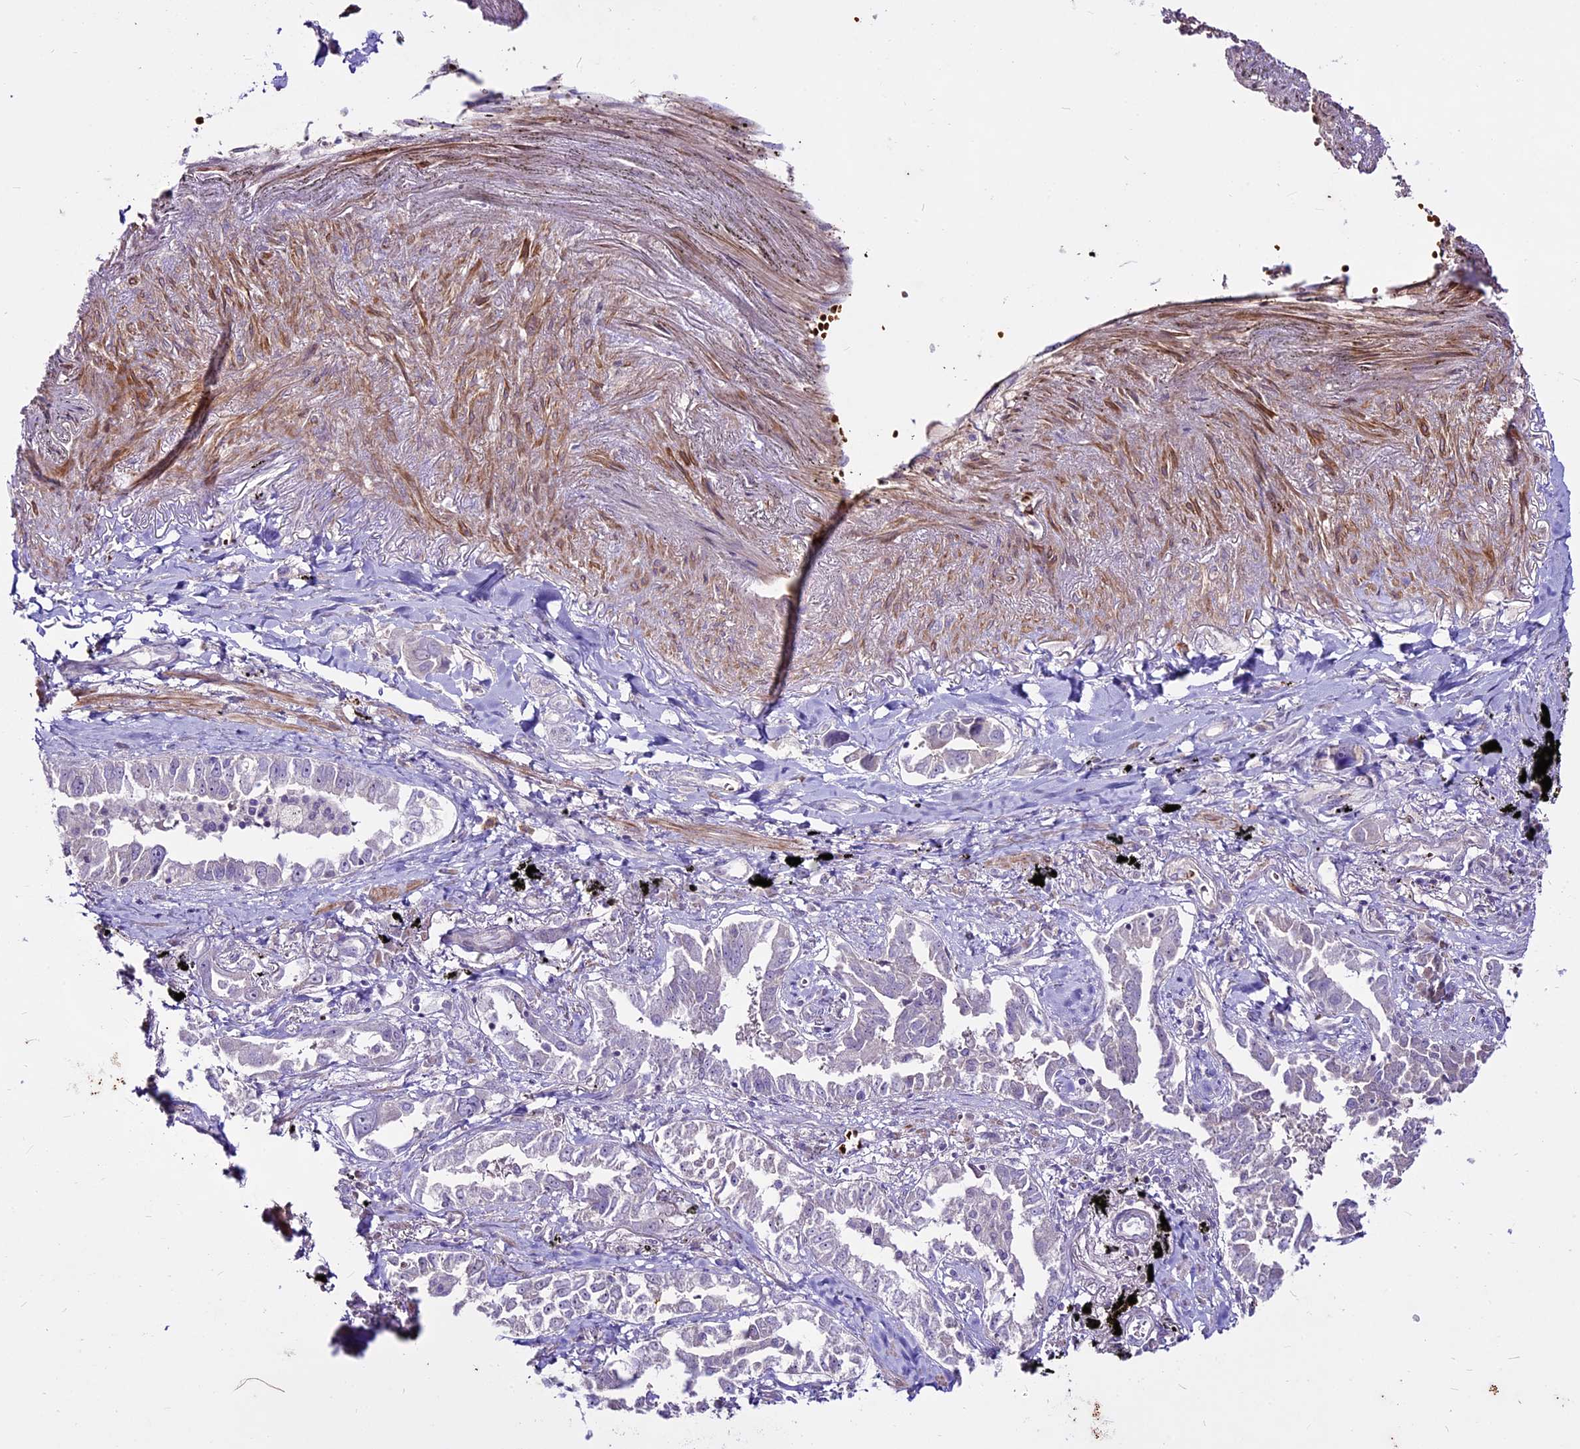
{"staining": {"intensity": "negative", "quantity": "none", "location": "none"}, "tissue": "lung cancer", "cell_type": "Tumor cells", "image_type": "cancer", "snomed": [{"axis": "morphology", "description": "Adenocarcinoma, NOS"}, {"axis": "topography", "description": "Lung"}], "caption": "DAB (3,3'-diaminobenzidine) immunohistochemical staining of lung adenocarcinoma shows no significant staining in tumor cells.", "gene": "SUSD3", "patient": {"sex": "male", "age": 67}}